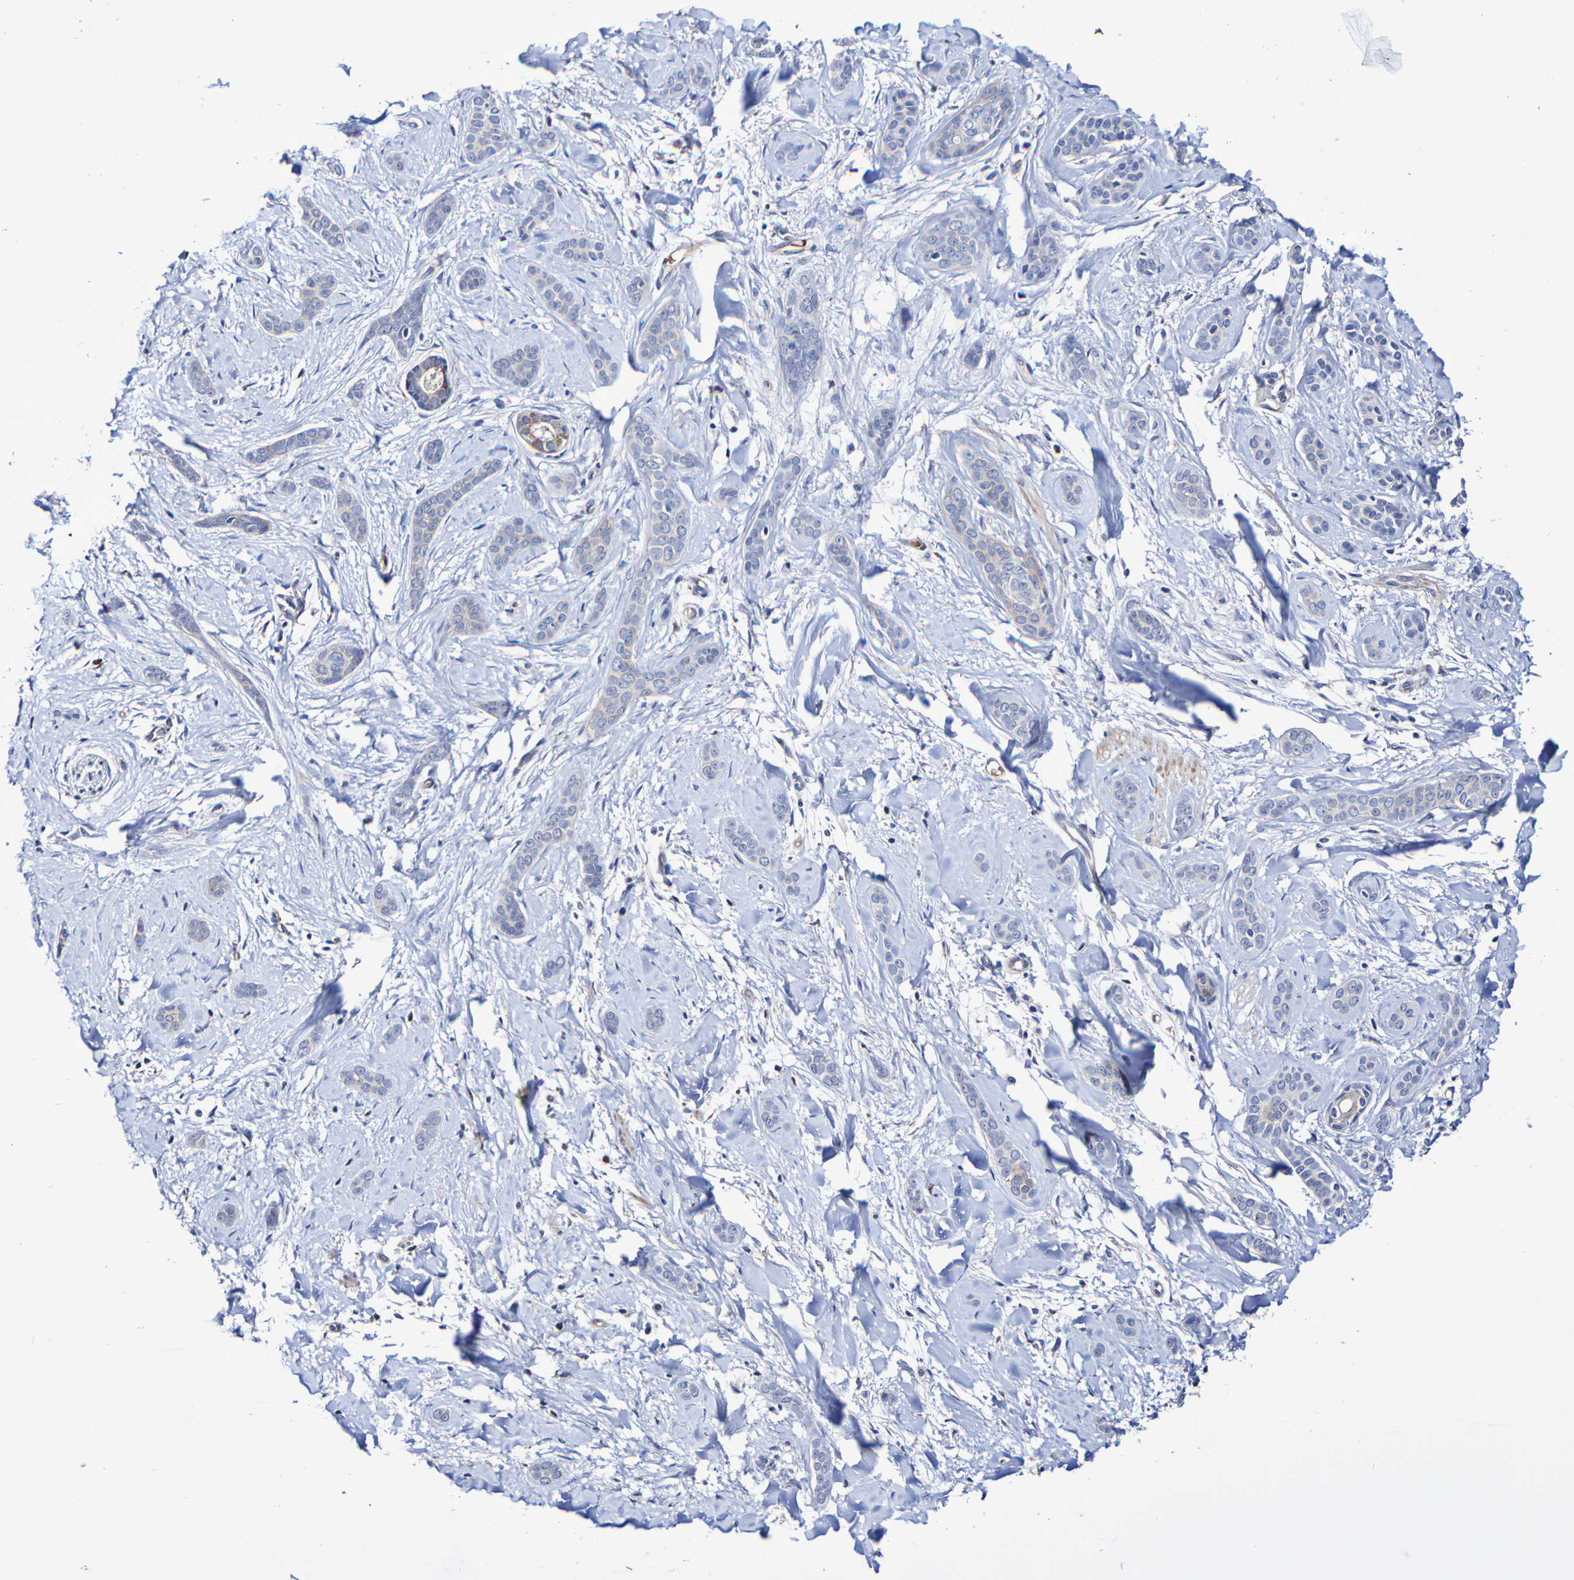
{"staining": {"intensity": "negative", "quantity": "none", "location": "none"}, "tissue": "skin cancer", "cell_type": "Tumor cells", "image_type": "cancer", "snomed": [{"axis": "morphology", "description": "Basal cell carcinoma"}, {"axis": "morphology", "description": "Adnexal tumor, benign"}, {"axis": "topography", "description": "Skin"}], "caption": "Immunohistochemistry of human skin cancer exhibits no expression in tumor cells. Brightfield microscopy of IHC stained with DAB (3,3'-diaminobenzidine) (brown) and hematoxylin (blue), captured at high magnification.", "gene": "WNT4", "patient": {"sex": "female", "age": 42}}